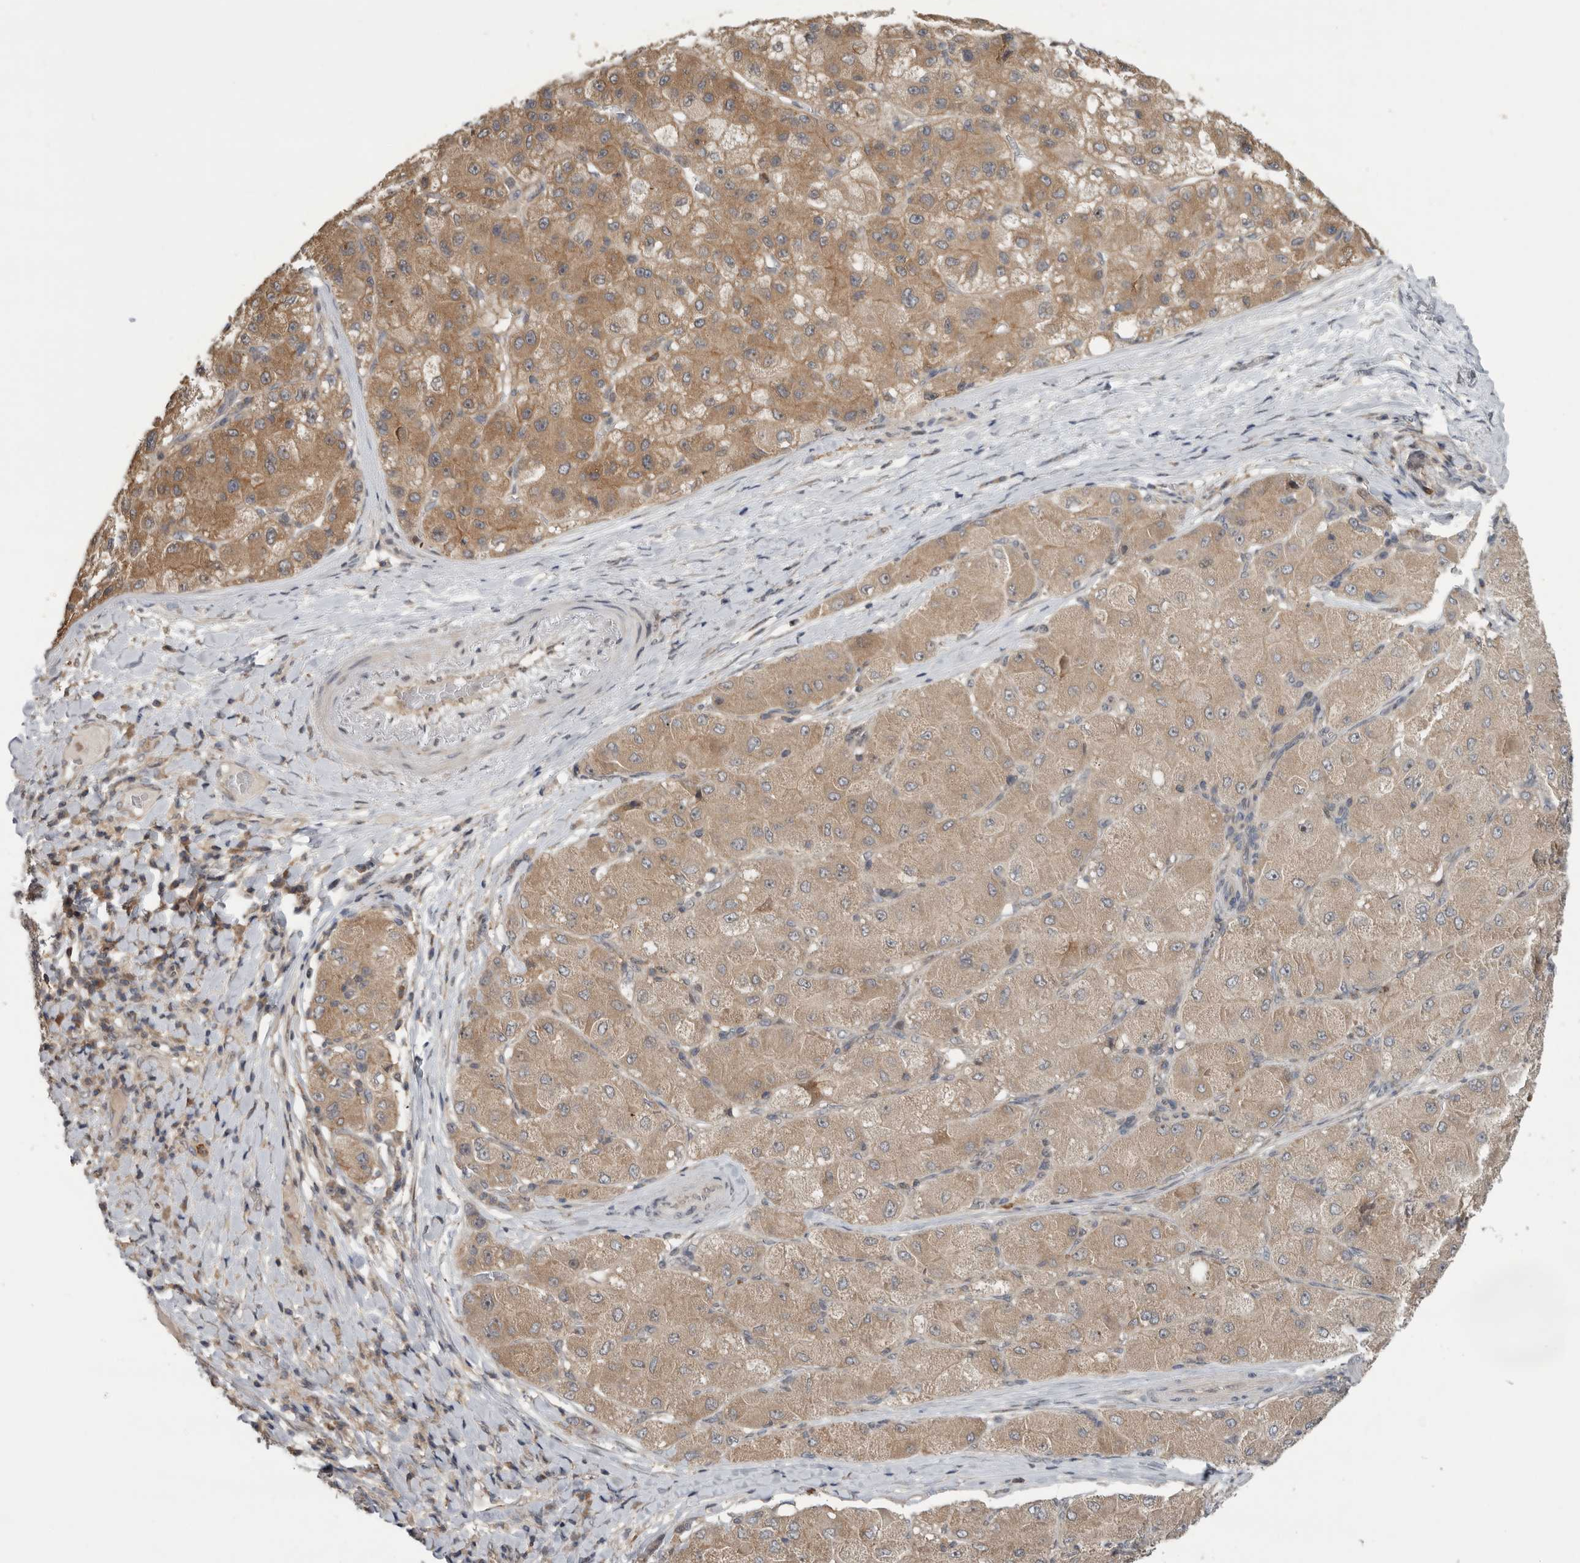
{"staining": {"intensity": "moderate", "quantity": ">75%", "location": "cytoplasmic/membranous"}, "tissue": "liver cancer", "cell_type": "Tumor cells", "image_type": "cancer", "snomed": [{"axis": "morphology", "description": "Carcinoma, Hepatocellular, NOS"}, {"axis": "topography", "description": "Liver"}], "caption": "A micrograph of liver cancer (hepatocellular carcinoma) stained for a protein demonstrates moderate cytoplasmic/membranous brown staining in tumor cells.", "gene": "KLK5", "patient": {"sex": "male", "age": 80}}